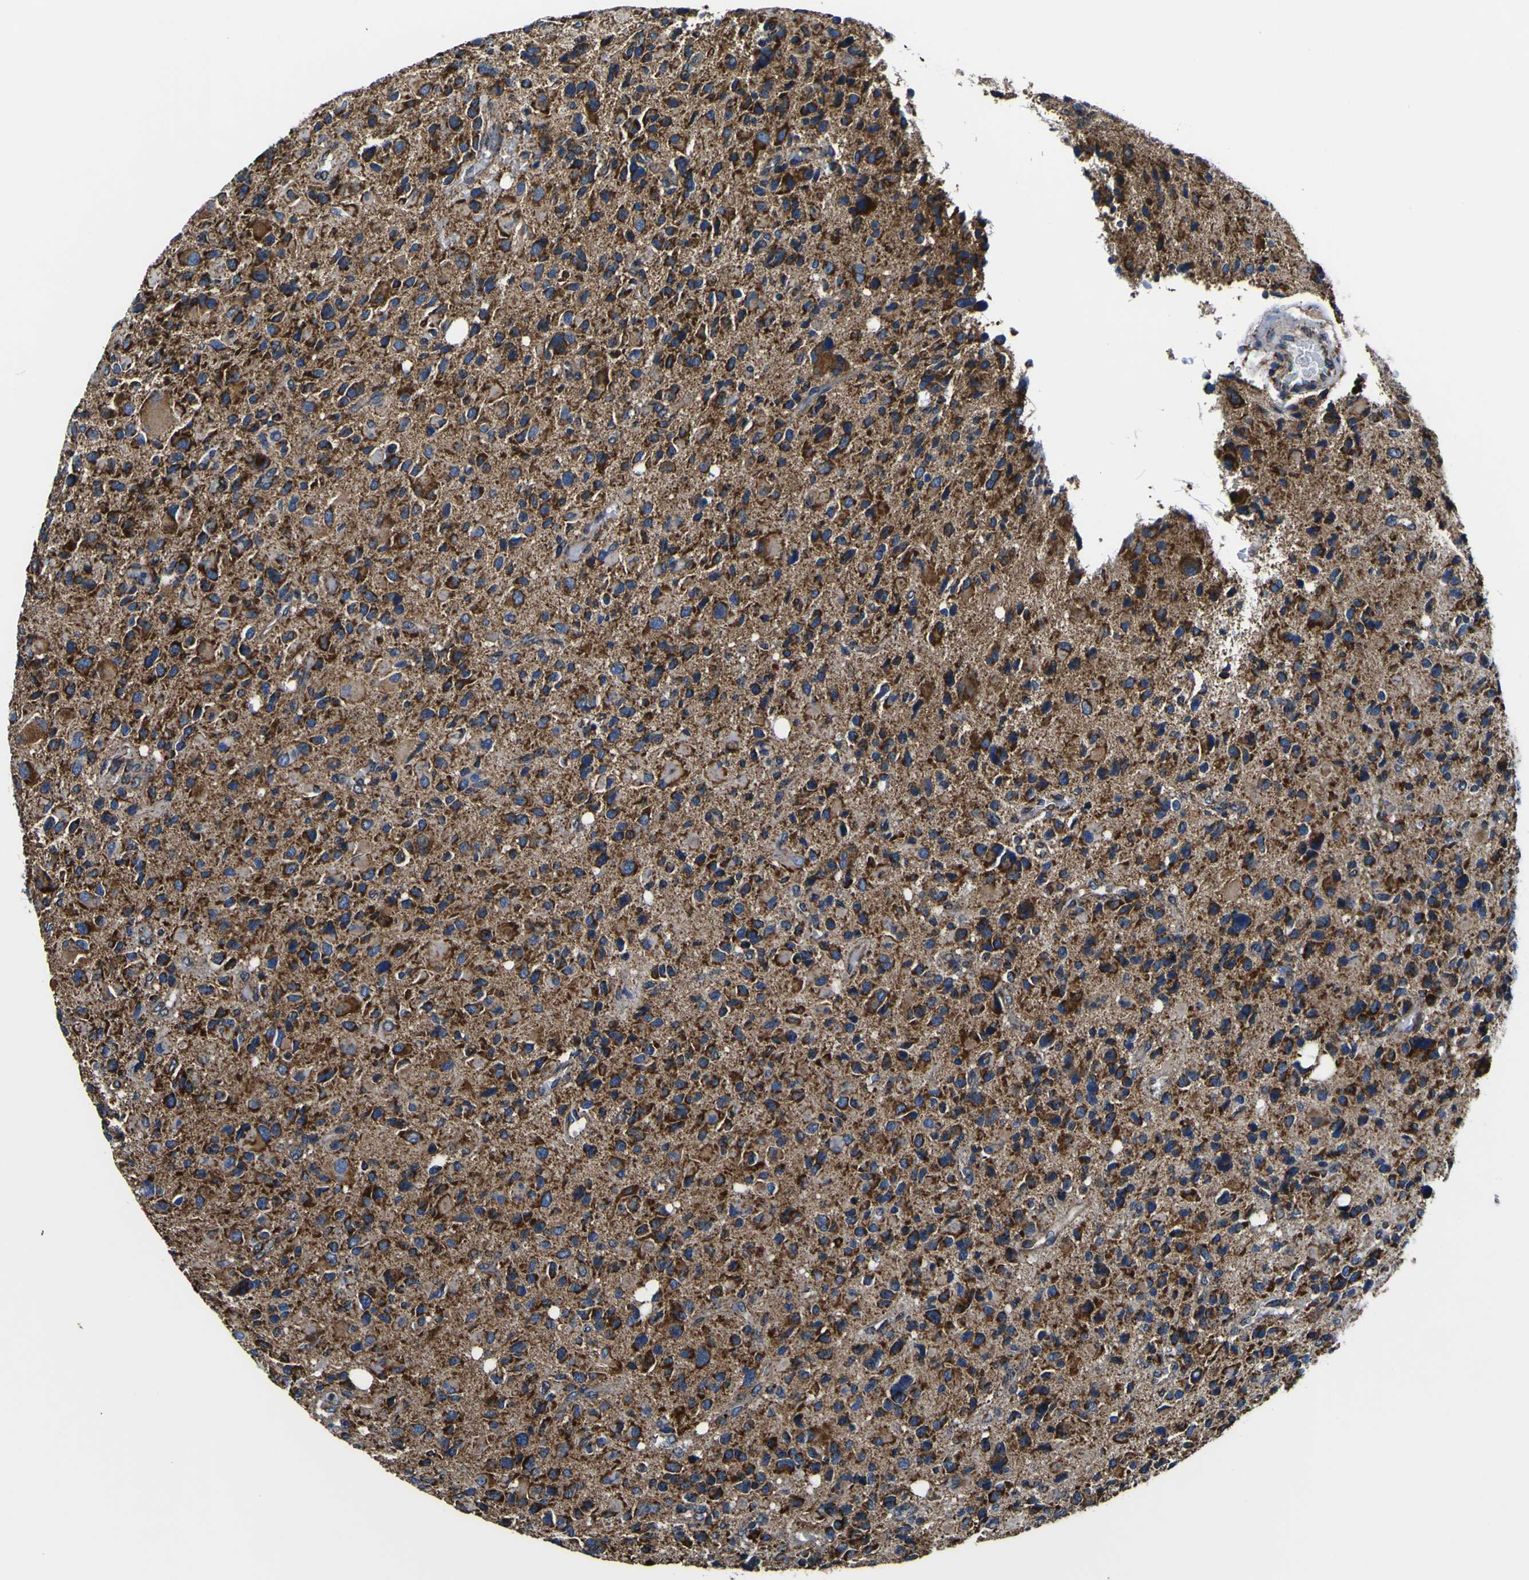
{"staining": {"intensity": "strong", "quantity": ">75%", "location": "cytoplasmic/membranous"}, "tissue": "glioma", "cell_type": "Tumor cells", "image_type": "cancer", "snomed": [{"axis": "morphology", "description": "Glioma, malignant, High grade"}, {"axis": "topography", "description": "Brain"}], "caption": "A high amount of strong cytoplasmic/membranous expression is appreciated in approximately >75% of tumor cells in glioma tissue.", "gene": "PTRH2", "patient": {"sex": "male", "age": 48}}